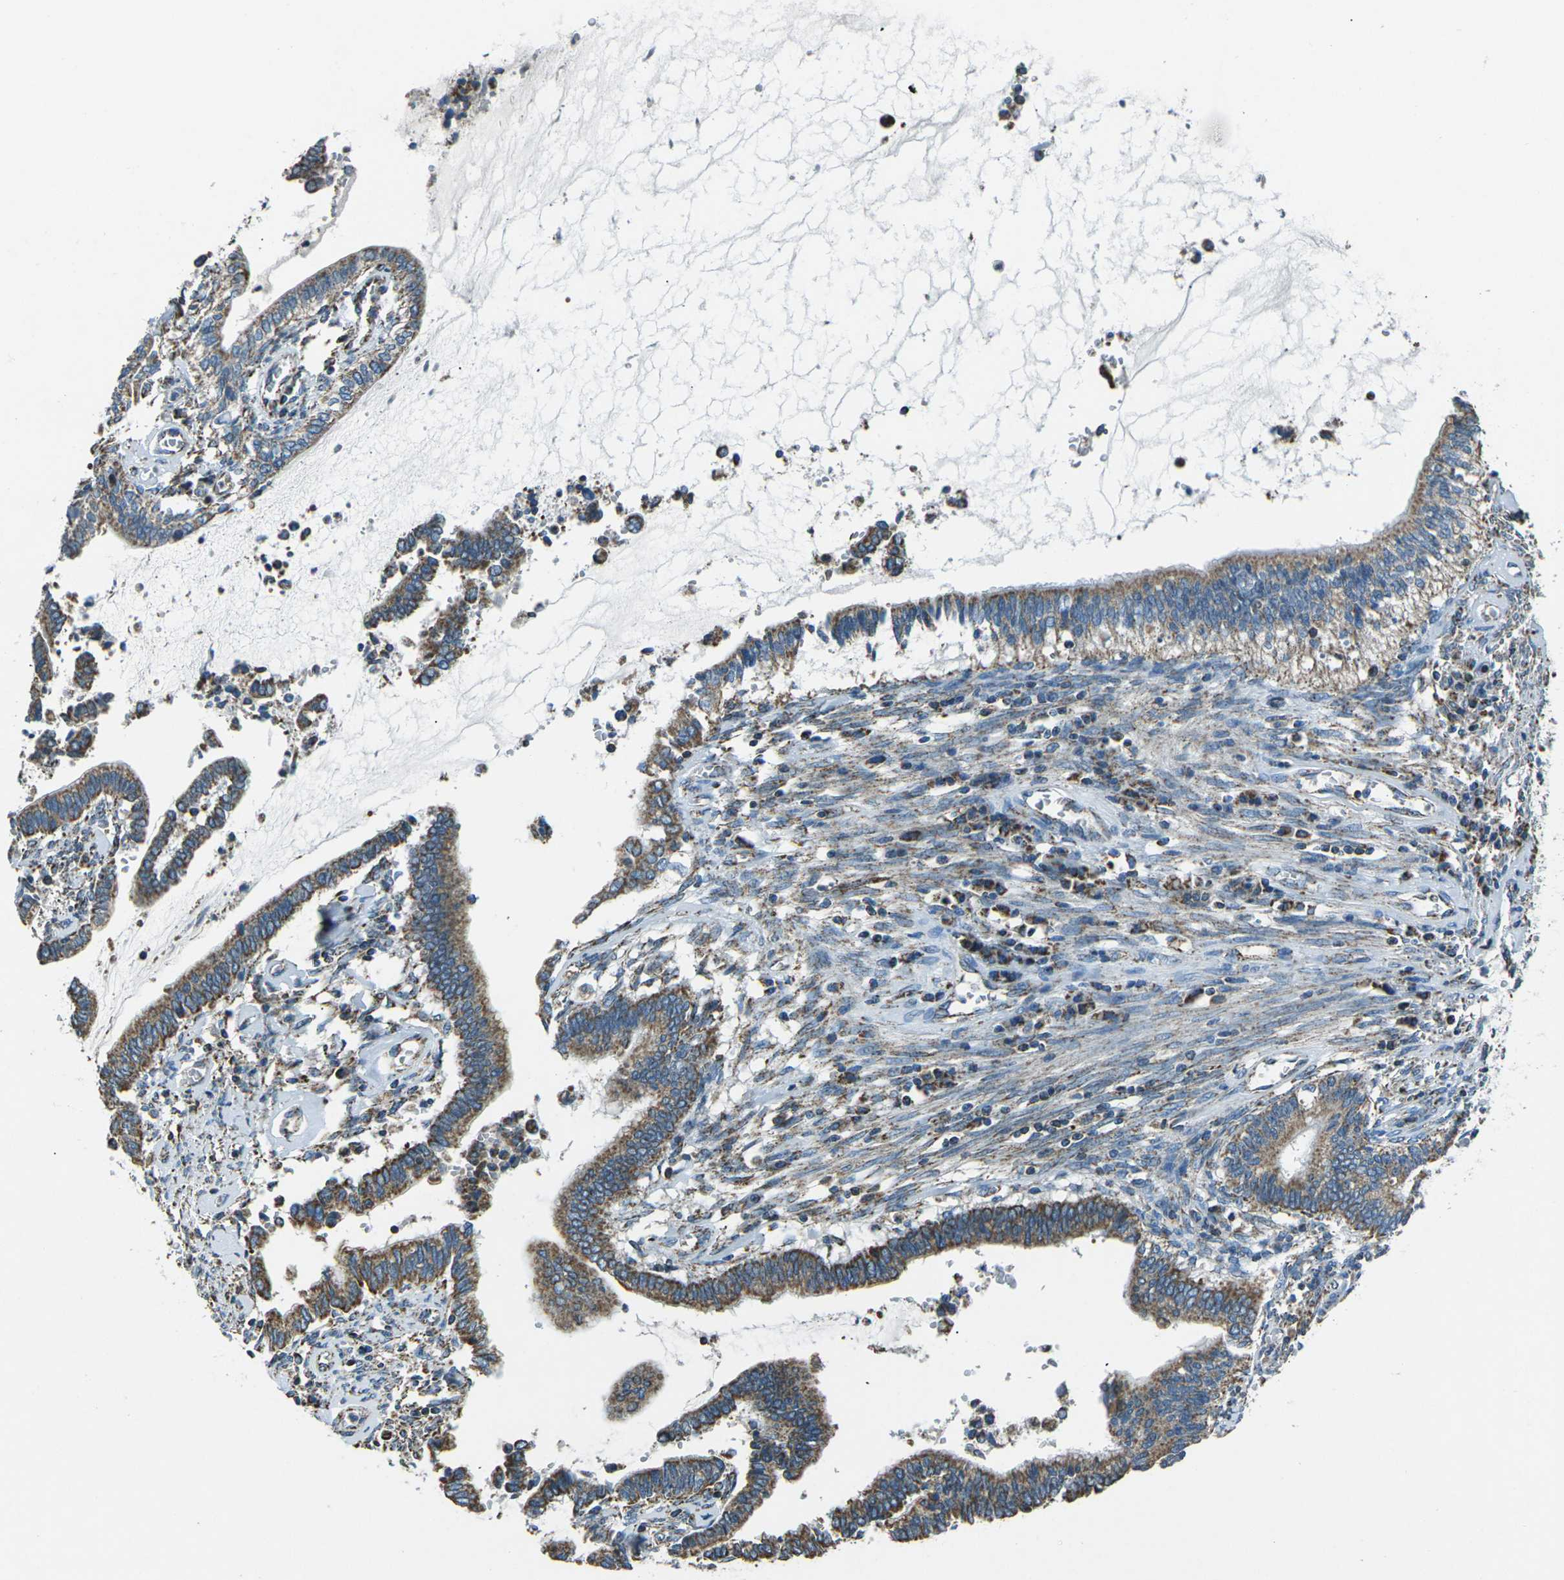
{"staining": {"intensity": "moderate", "quantity": ">75%", "location": "cytoplasmic/membranous"}, "tissue": "cervical cancer", "cell_type": "Tumor cells", "image_type": "cancer", "snomed": [{"axis": "morphology", "description": "Adenocarcinoma, NOS"}, {"axis": "topography", "description": "Cervix"}], "caption": "IHC staining of cervical cancer, which reveals medium levels of moderate cytoplasmic/membranous staining in about >75% of tumor cells indicating moderate cytoplasmic/membranous protein positivity. The staining was performed using DAB (brown) for protein detection and nuclei were counterstained in hematoxylin (blue).", "gene": "IRF3", "patient": {"sex": "female", "age": 44}}